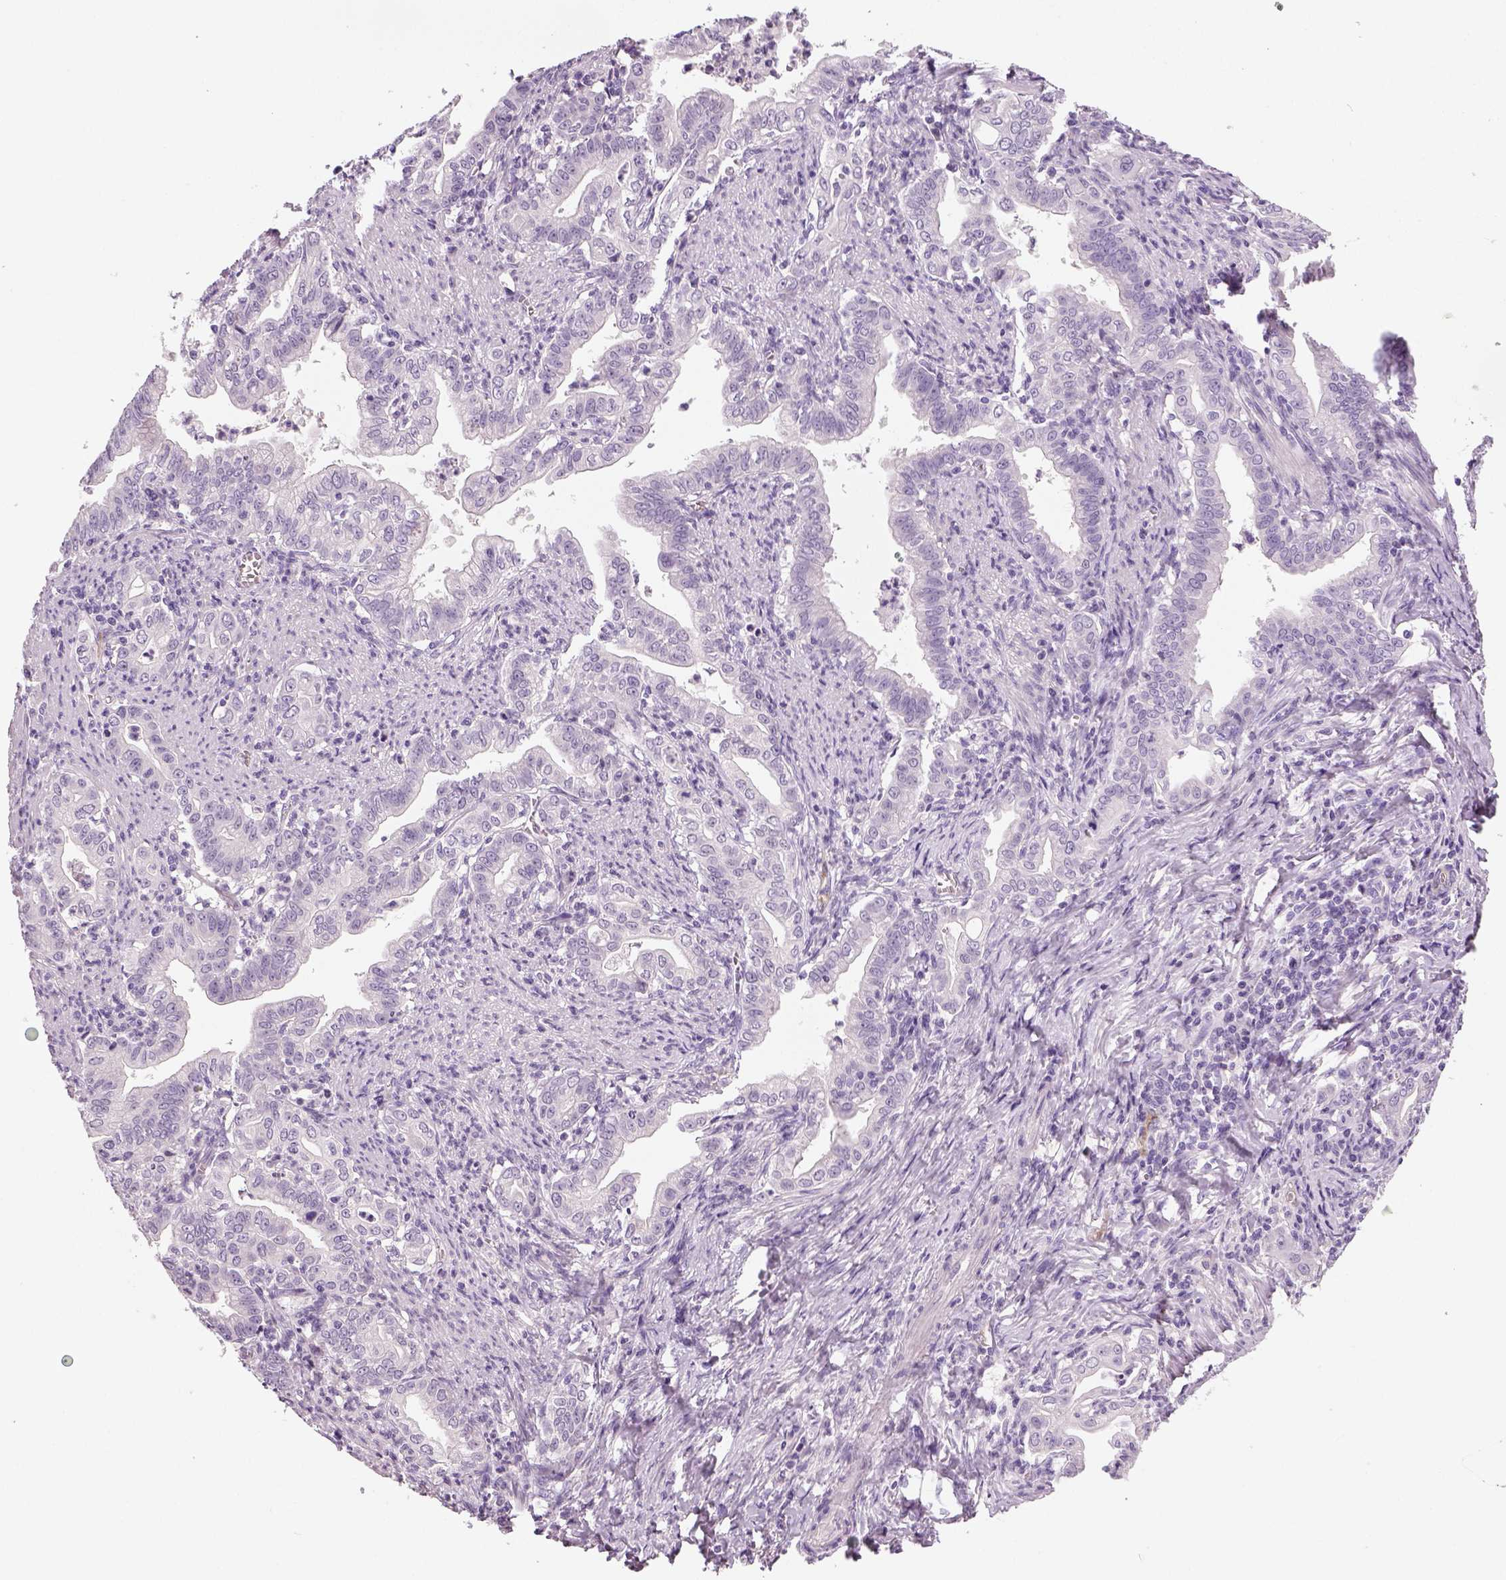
{"staining": {"intensity": "negative", "quantity": "none", "location": "none"}, "tissue": "stomach cancer", "cell_type": "Tumor cells", "image_type": "cancer", "snomed": [{"axis": "morphology", "description": "Adenocarcinoma, NOS"}, {"axis": "topography", "description": "Stomach, upper"}], "caption": "This is a photomicrograph of IHC staining of adenocarcinoma (stomach), which shows no expression in tumor cells.", "gene": "TSPAN7", "patient": {"sex": "female", "age": 79}}